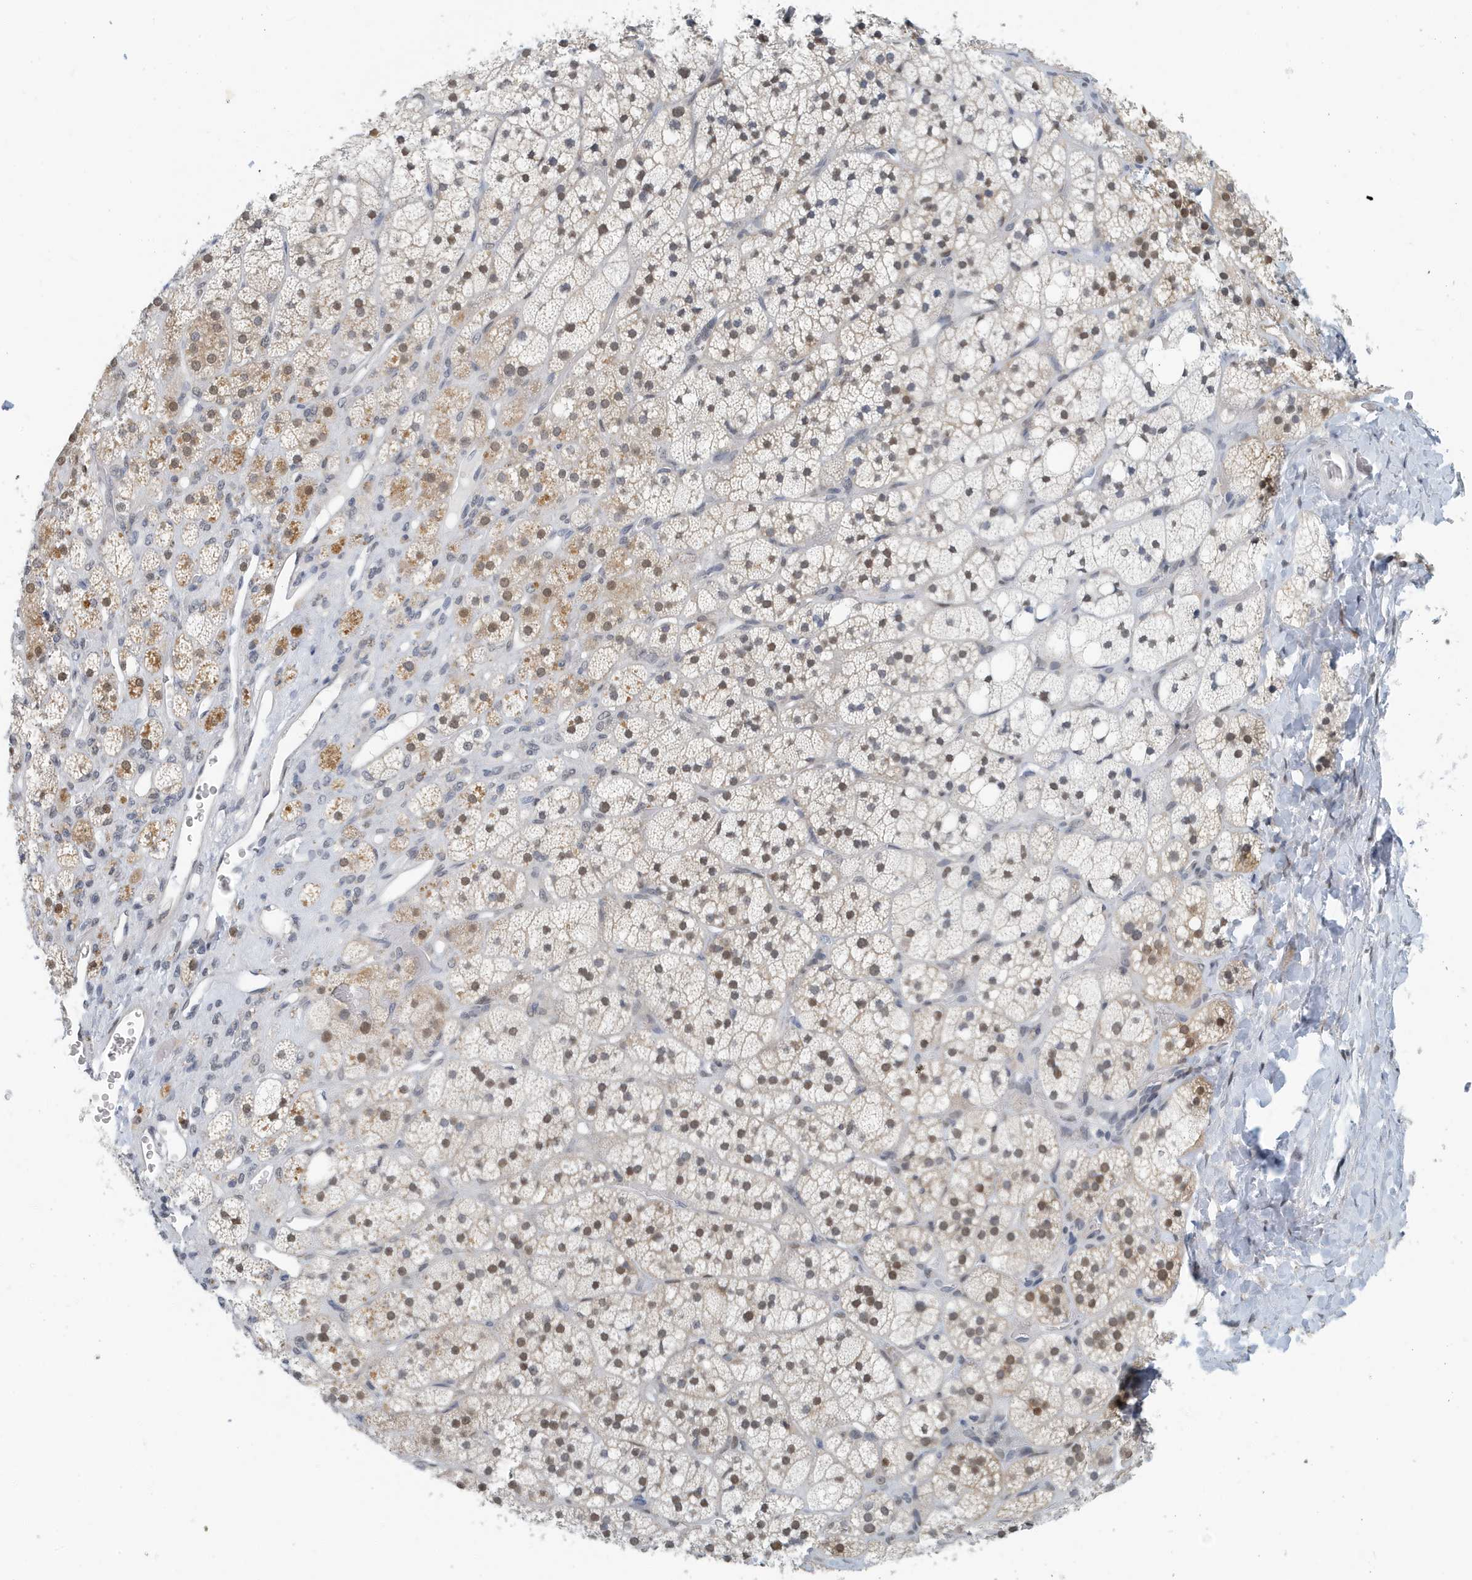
{"staining": {"intensity": "strong", "quantity": ">75%", "location": "cytoplasmic/membranous,nuclear"}, "tissue": "adrenal gland", "cell_type": "Glandular cells", "image_type": "normal", "snomed": [{"axis": "morphology", "description": "Normal tissue, NOS"}, {"axis": "topography", "description": "Adrenal gland"}], "caption": "Glandular cells display strong cytoplasmic/membranous,nuclear staining in about >75% of cells in normal adrenal gland. The staining was performed using DAB (3,3'-diaminobenzidine) to visualize the protein expression in brown, while the nuclei were stained in blue with hematoxylin (Magnification: 20x).", "gene": "KIF15", "patient": {"sex": "male", "age": 61}}